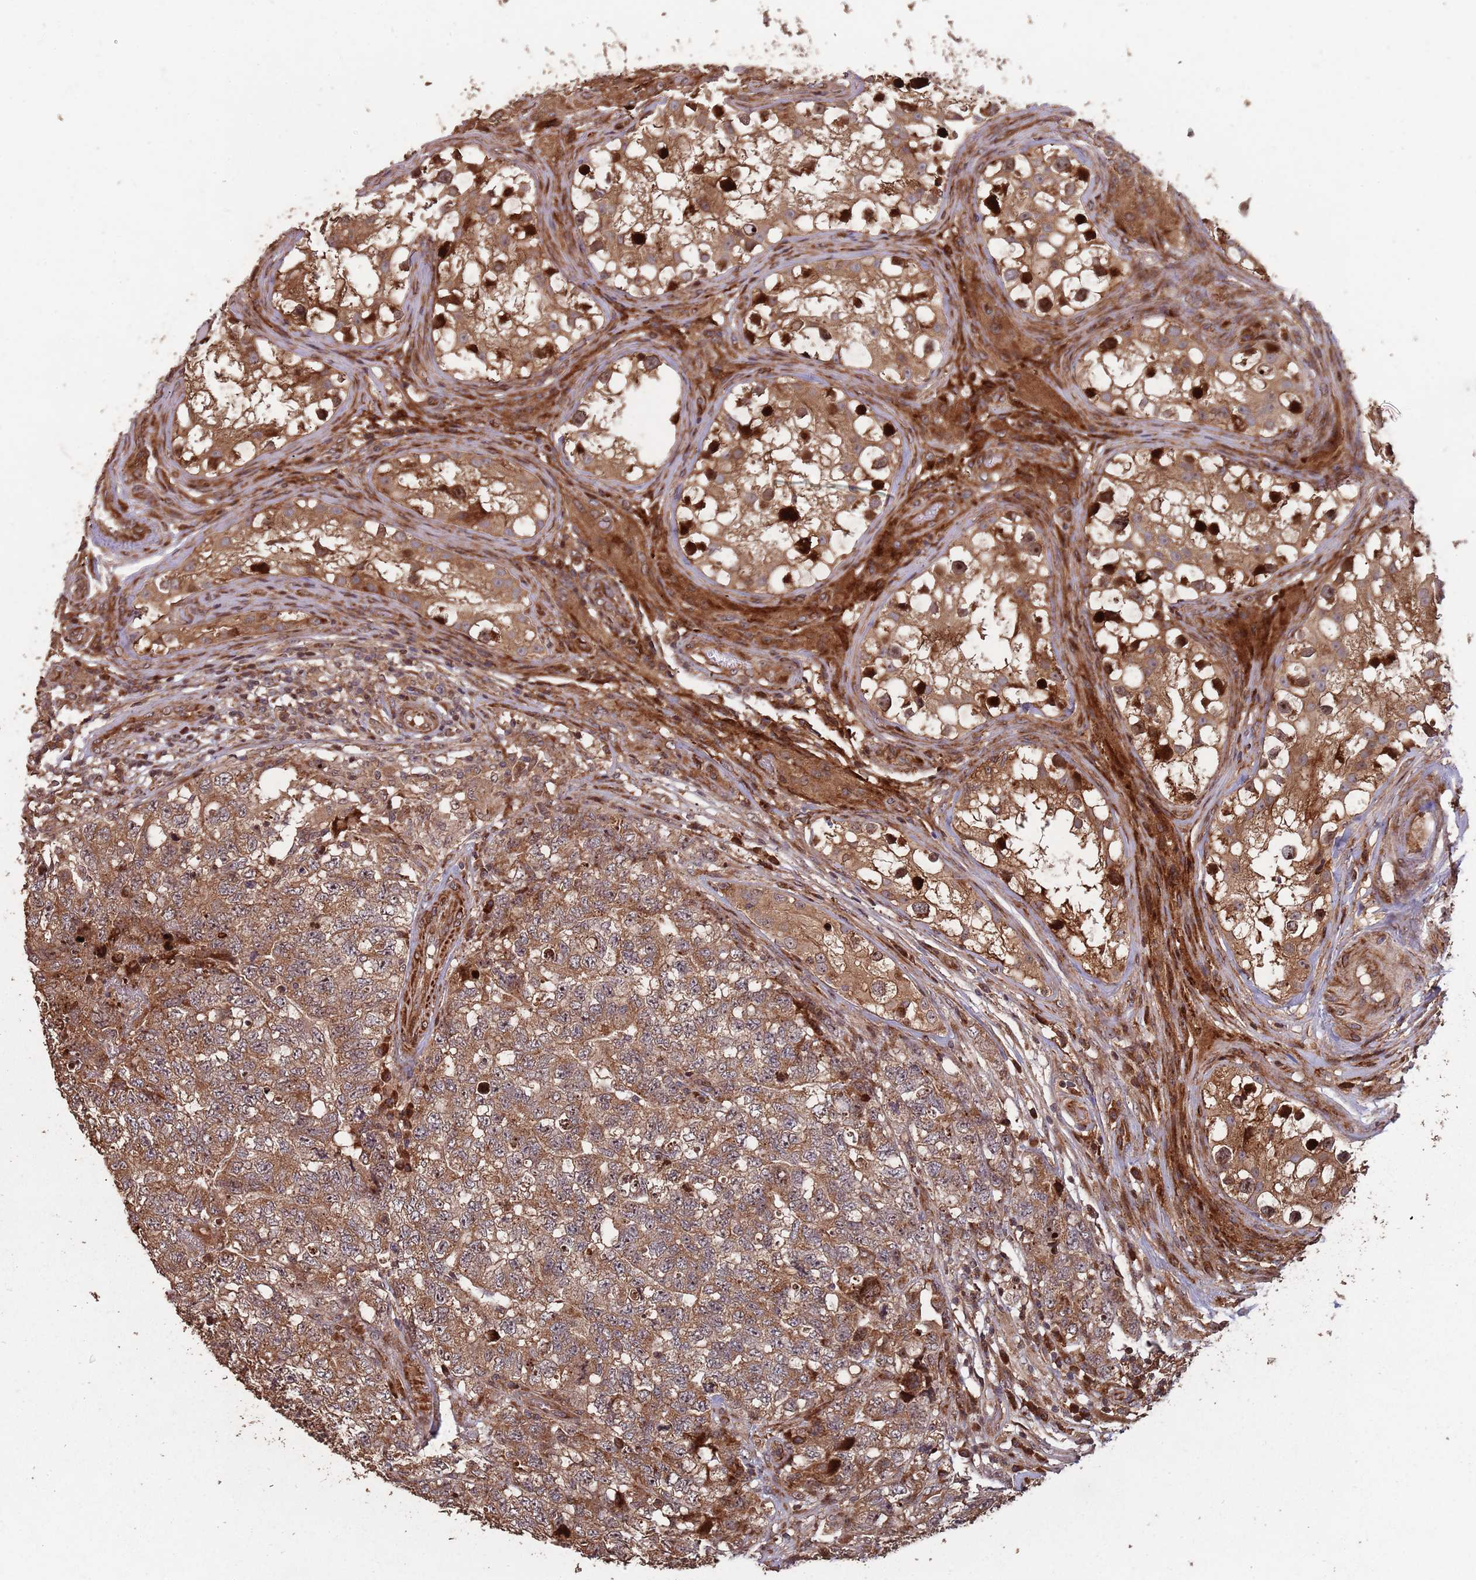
{"staining": {"intensity": "moderate", "quantity": ">75%", "location": "cytoplasmic/membranous,nuclear"}, "tissue": "testis cancer", "cell_type": "Tumor cells", "image_type": "cancer", "snomed": [{"axis": "morphology", "description": "Carcinoma, Embryonal, NOS"}, {"axis": "topography", "description": "Testis"}], "caption": "Testis cancer (embryonal carcinoma) stained with IHC reveals moderate cytoplasmic/membranous and nuclear staining in approximately >75% of tumor cells. (DAB (3,3'-diaminobenzidine) IHC, brown staining for protein, blue staining for nuclei).", "gene": "ZNF428", "patient": {"sex": "male", "age": 31}}